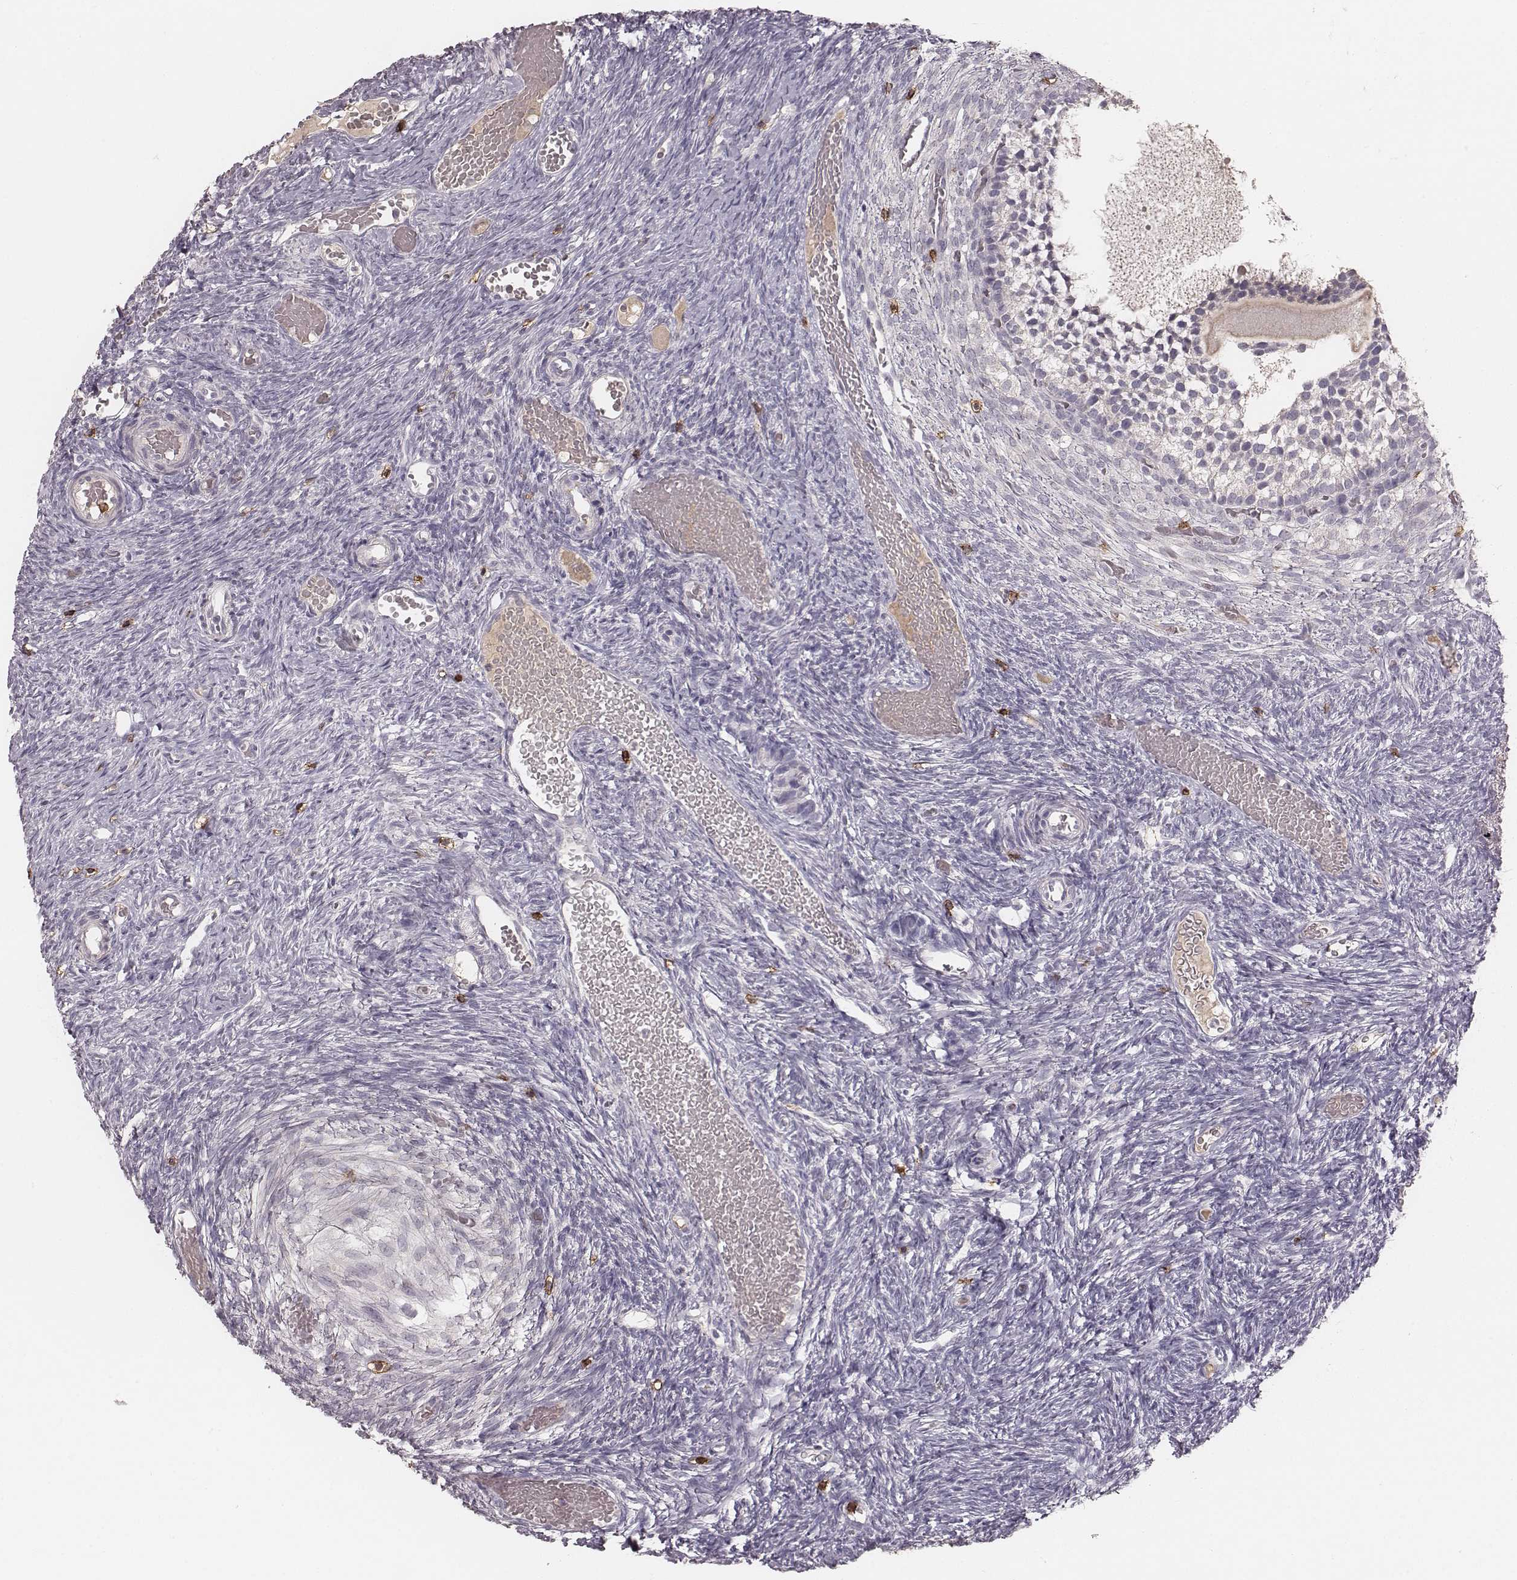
{"staining": {"intensity": "negative", "quantity": "none", "location": "none"}, "tissue": "ovary", "cell_type": "Ovarian stroma cells", "image_type": "normal", "snomed": [{"axis": "morphology", "description": "Normal tissue, NOS"}, {"axis": "topography", "description": "Ovary"}], "caption": "A high-resolution photomicrograph shows IHC staining of unremarkable ovary, which shows no significant expression in ovarian stroma cells. Nuclei are stained in blue.", "gene": "CD8A", "patient": {"sex": "female", "age": 39}}